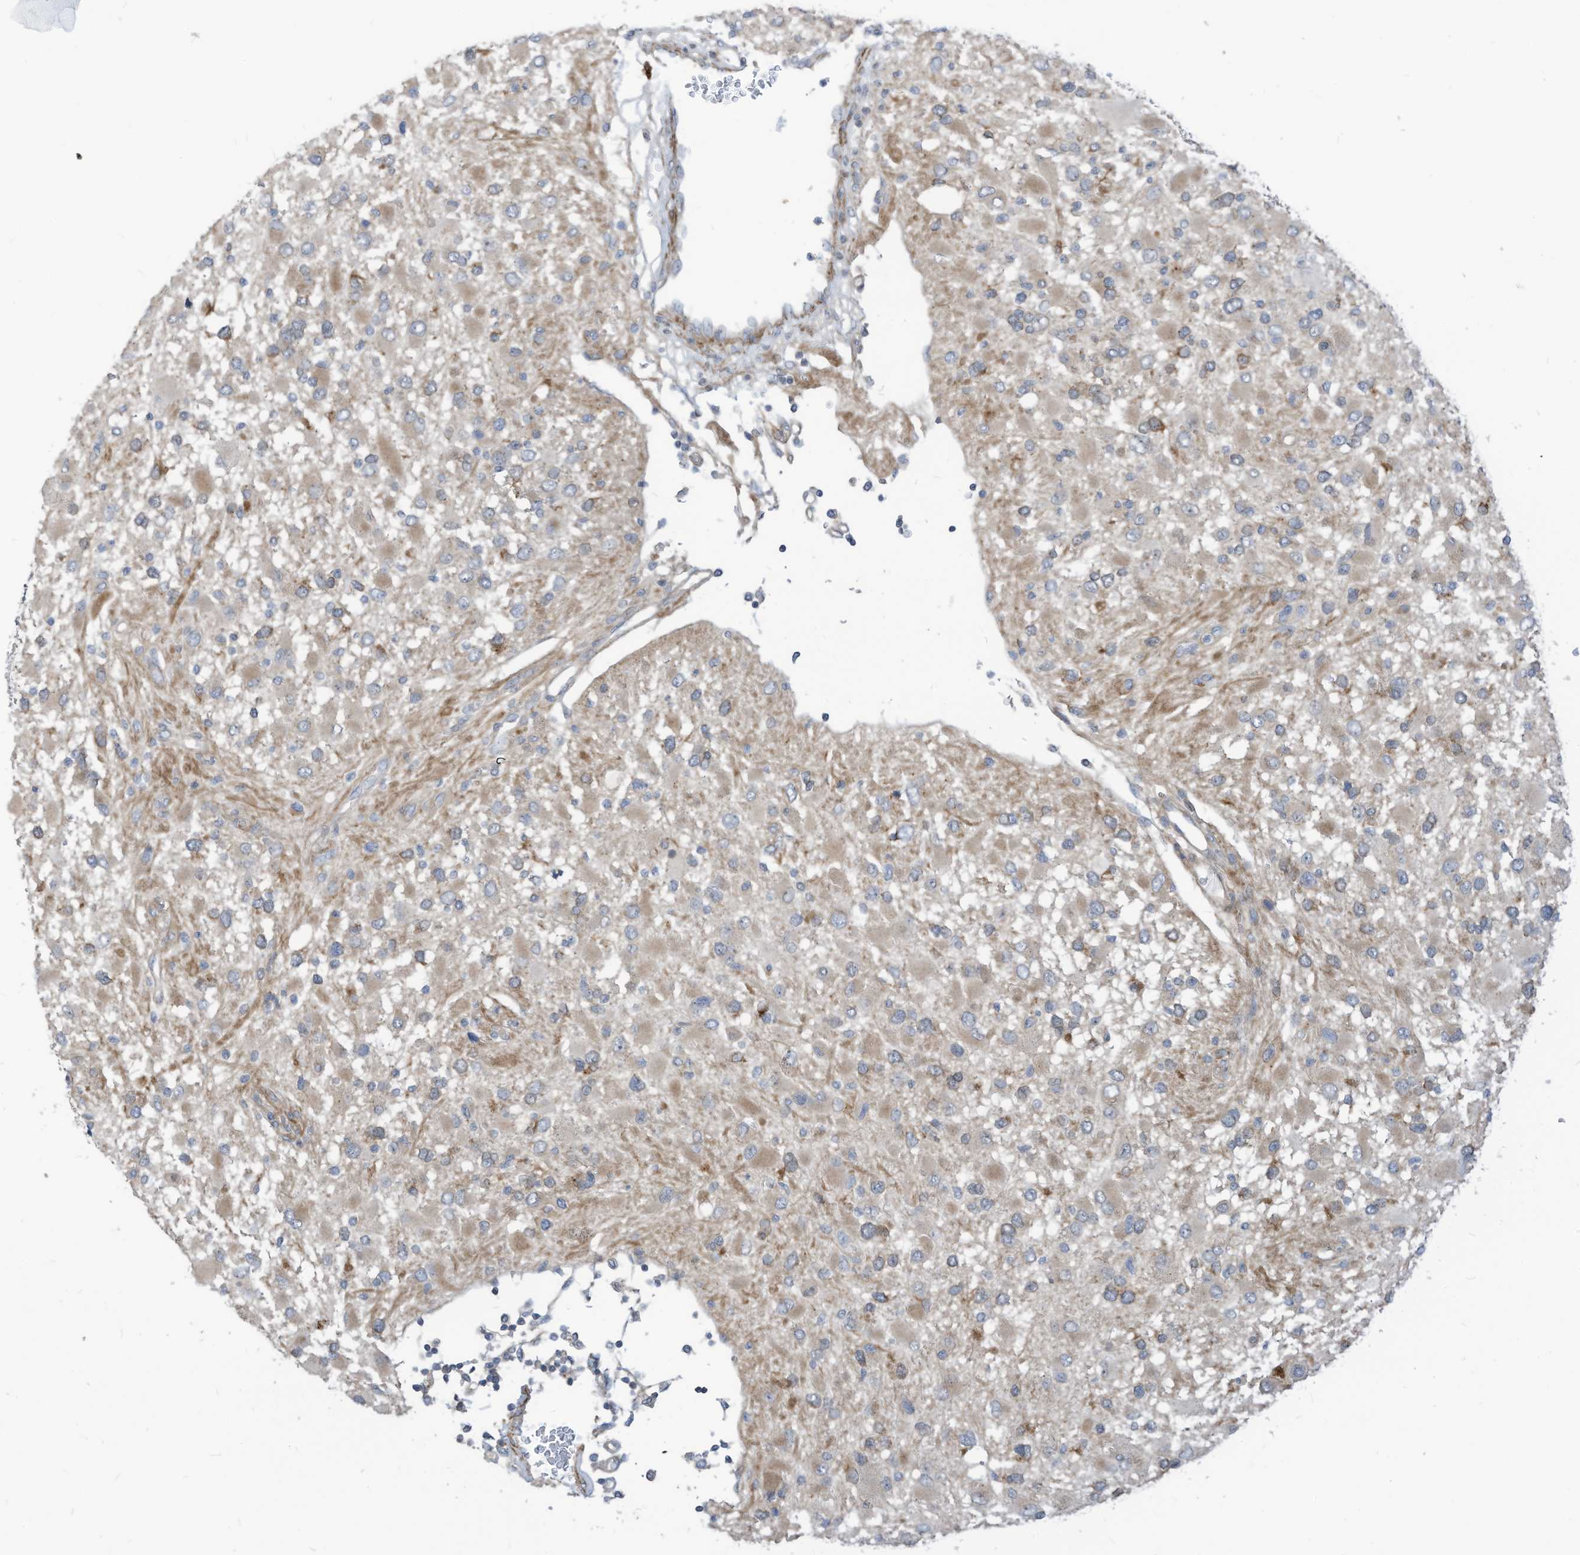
{"staining": {"intensity": "weak", "quantity": "<25%", "location": "cytoplasmic/membranous"}, "tissue": "glioma", "cell_type": "Tumor cells", "image_type": "cancer", "snomed": [{"axis": "morphology", "description": "Glioma, malignant, High grade"}, {"axis": "topography", "description": "Brain"}], "caption": "Human glioma stained for a protein using immunohistochemistry exhibits no expression in tumor cells.", "gene": "GPATCH3", "patient": {"sex": "male", "age": 53}}